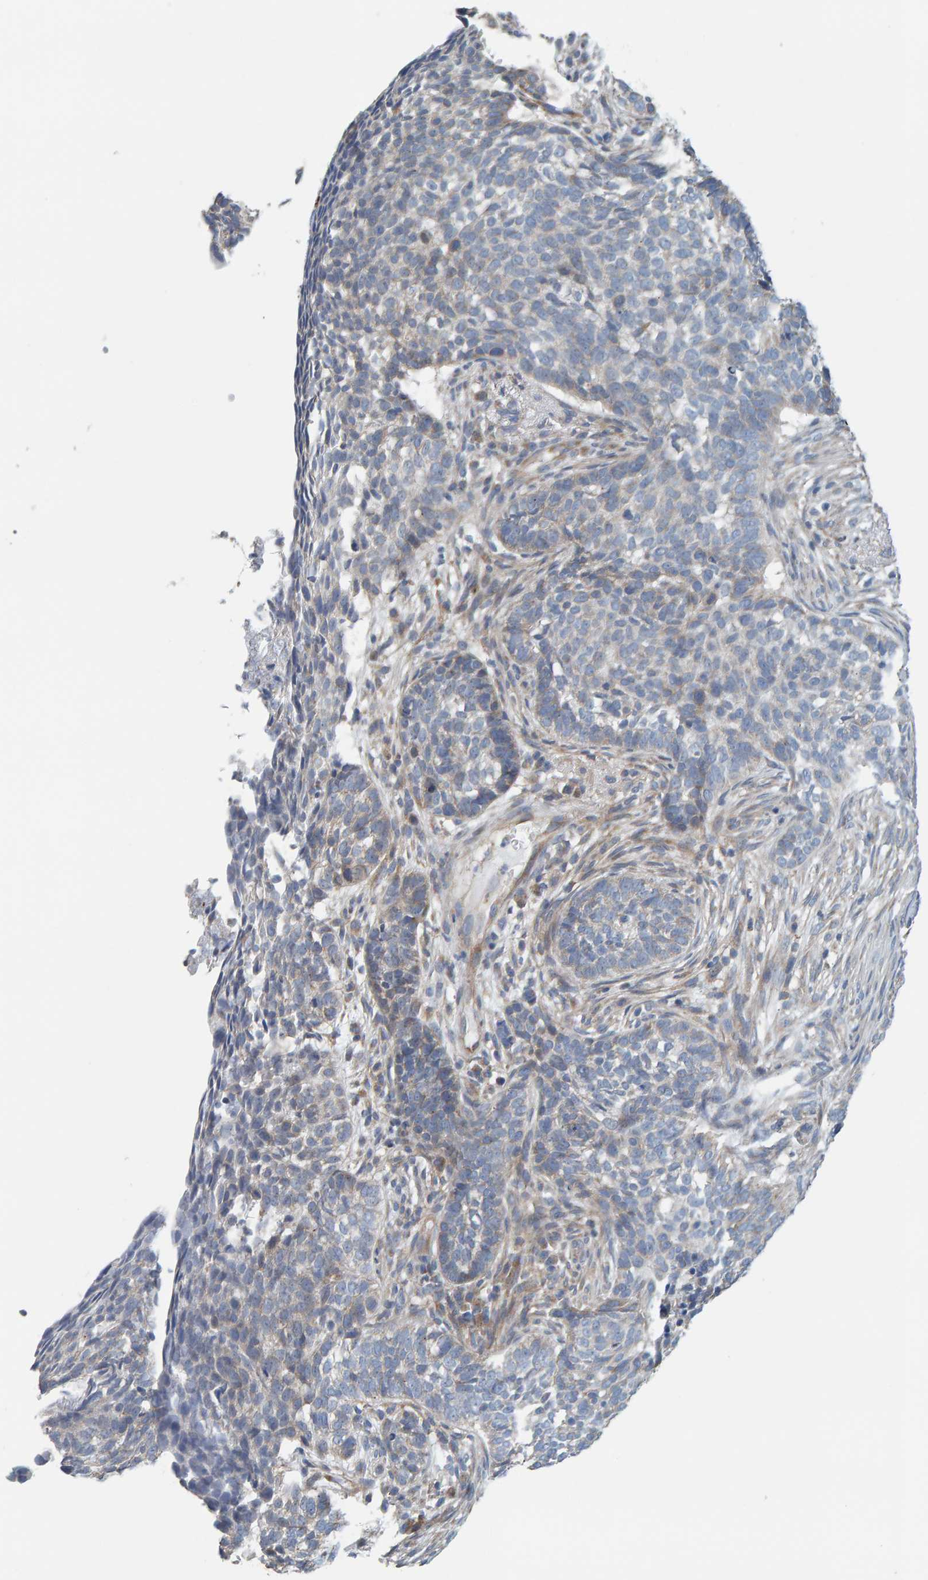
{"staining": {"intensity": "negative", "quantity": "none", "location": "none"}, "tissue": "skin cancer", "cell_type": "Tumor cells", "image_type": "cancer", "snomed": [{"axis": "morphology", "description": "Basal cell carcinoma"}, {"axis": "topography", "description": "Skin"}], "caption": "Photomicrograph shows no protein staining in tumor cells of basal cell carcinoma (skin) tissue.", "gene": "RGP1", "patient": {"sex": "male", "age": 85}}